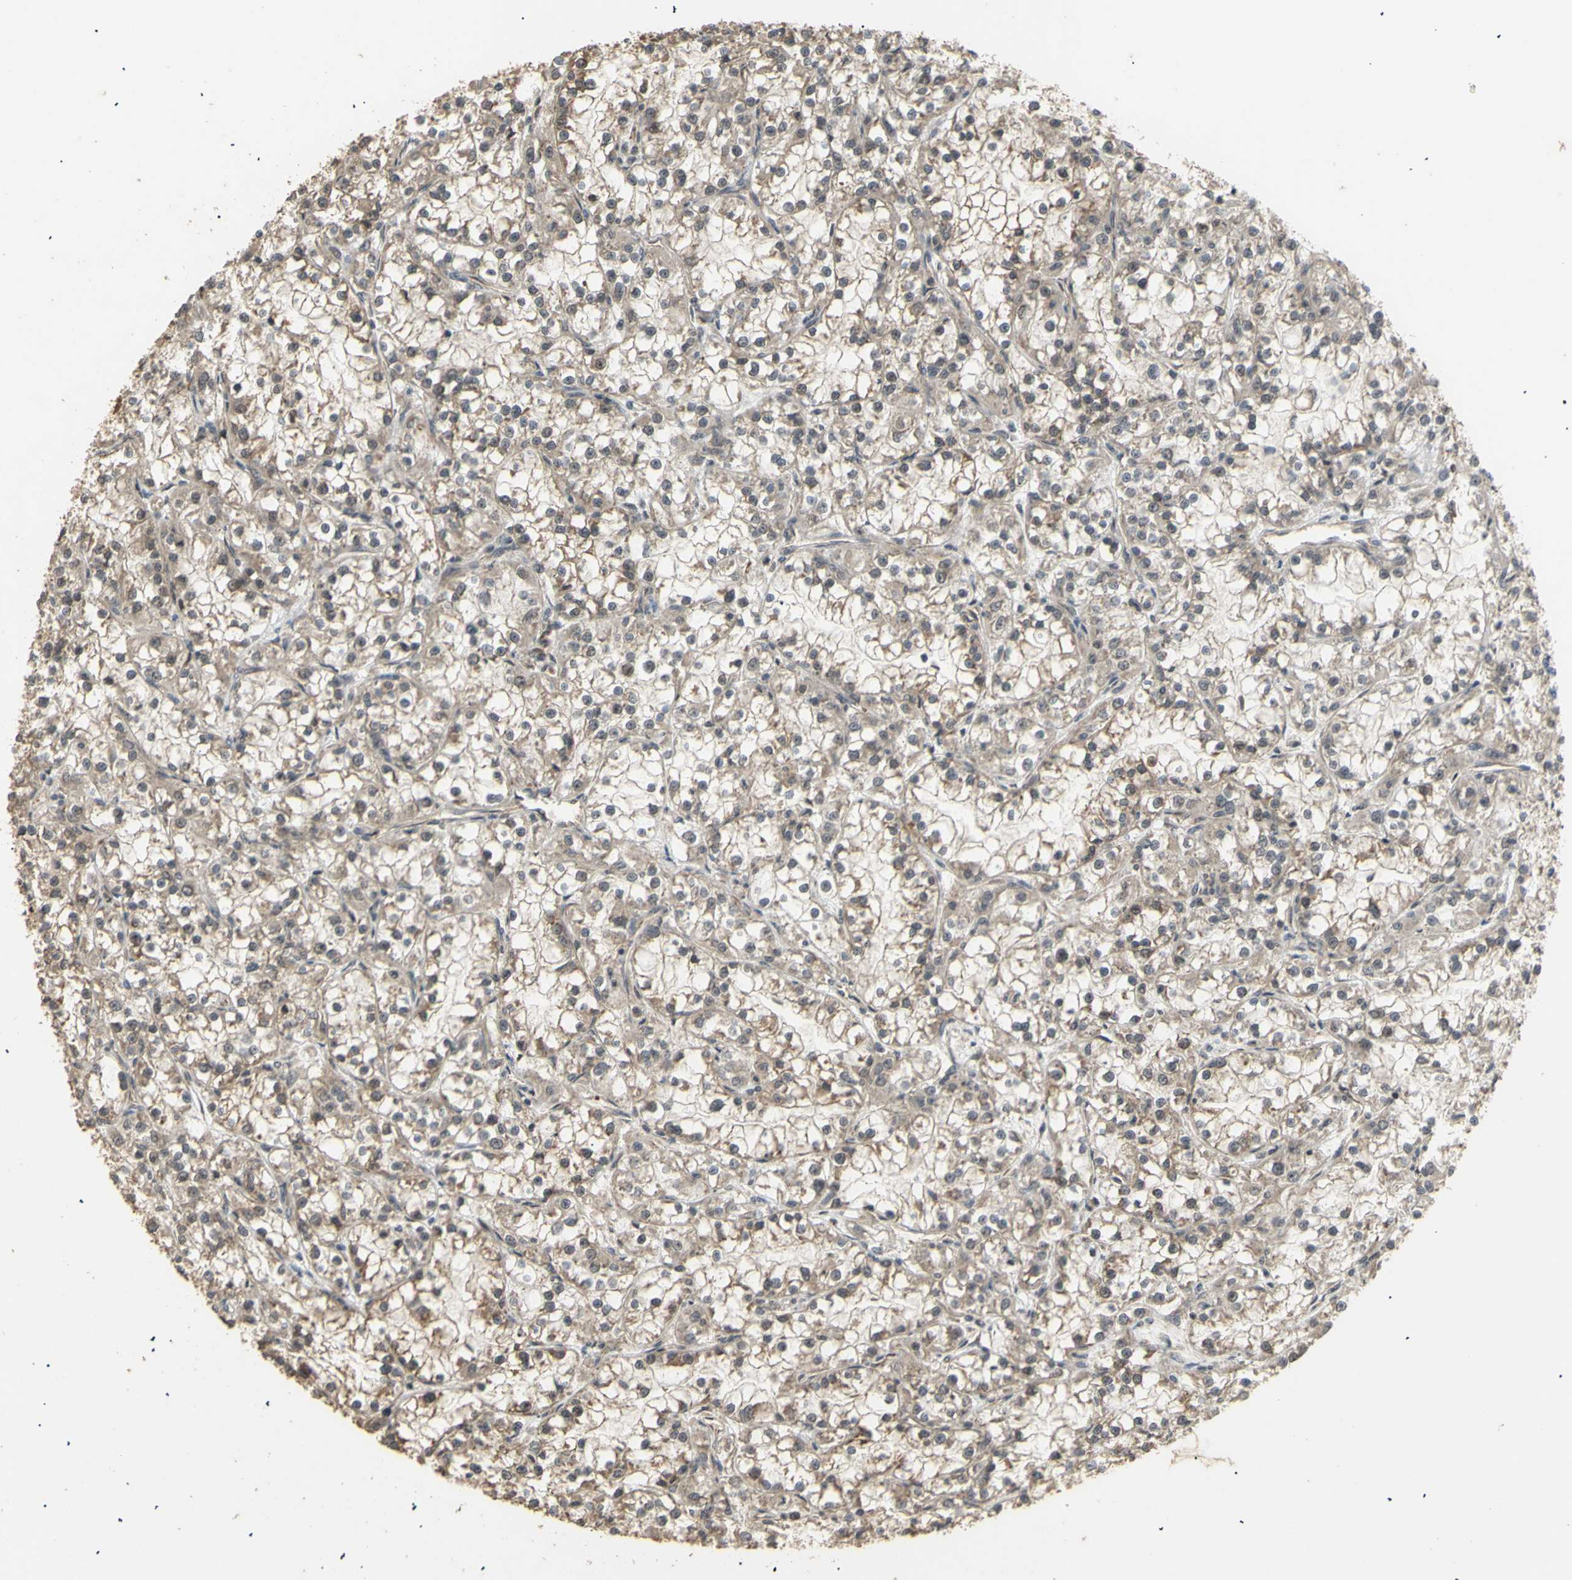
{"staining": {"intensity": "weak", "quantity": ">75%", "location": "cytoplasmic/membranous"}, "tissue": "renal cancer", "cell_type": "Tumor cells", "image_type": "cancer", "snomed": [{"axis": "morphology", "description": "Adenocarcinoma, NOS"}, {"axis": "topography", "description": "Kidney"}], "caption": "Weak cytoplasmic/membranous staining is appreciated in approximately >75% of tumor cells in adenocarcinoma (renal).", "gene": "GTF2E2", "patient": {"sex": "female", "age": 52}}